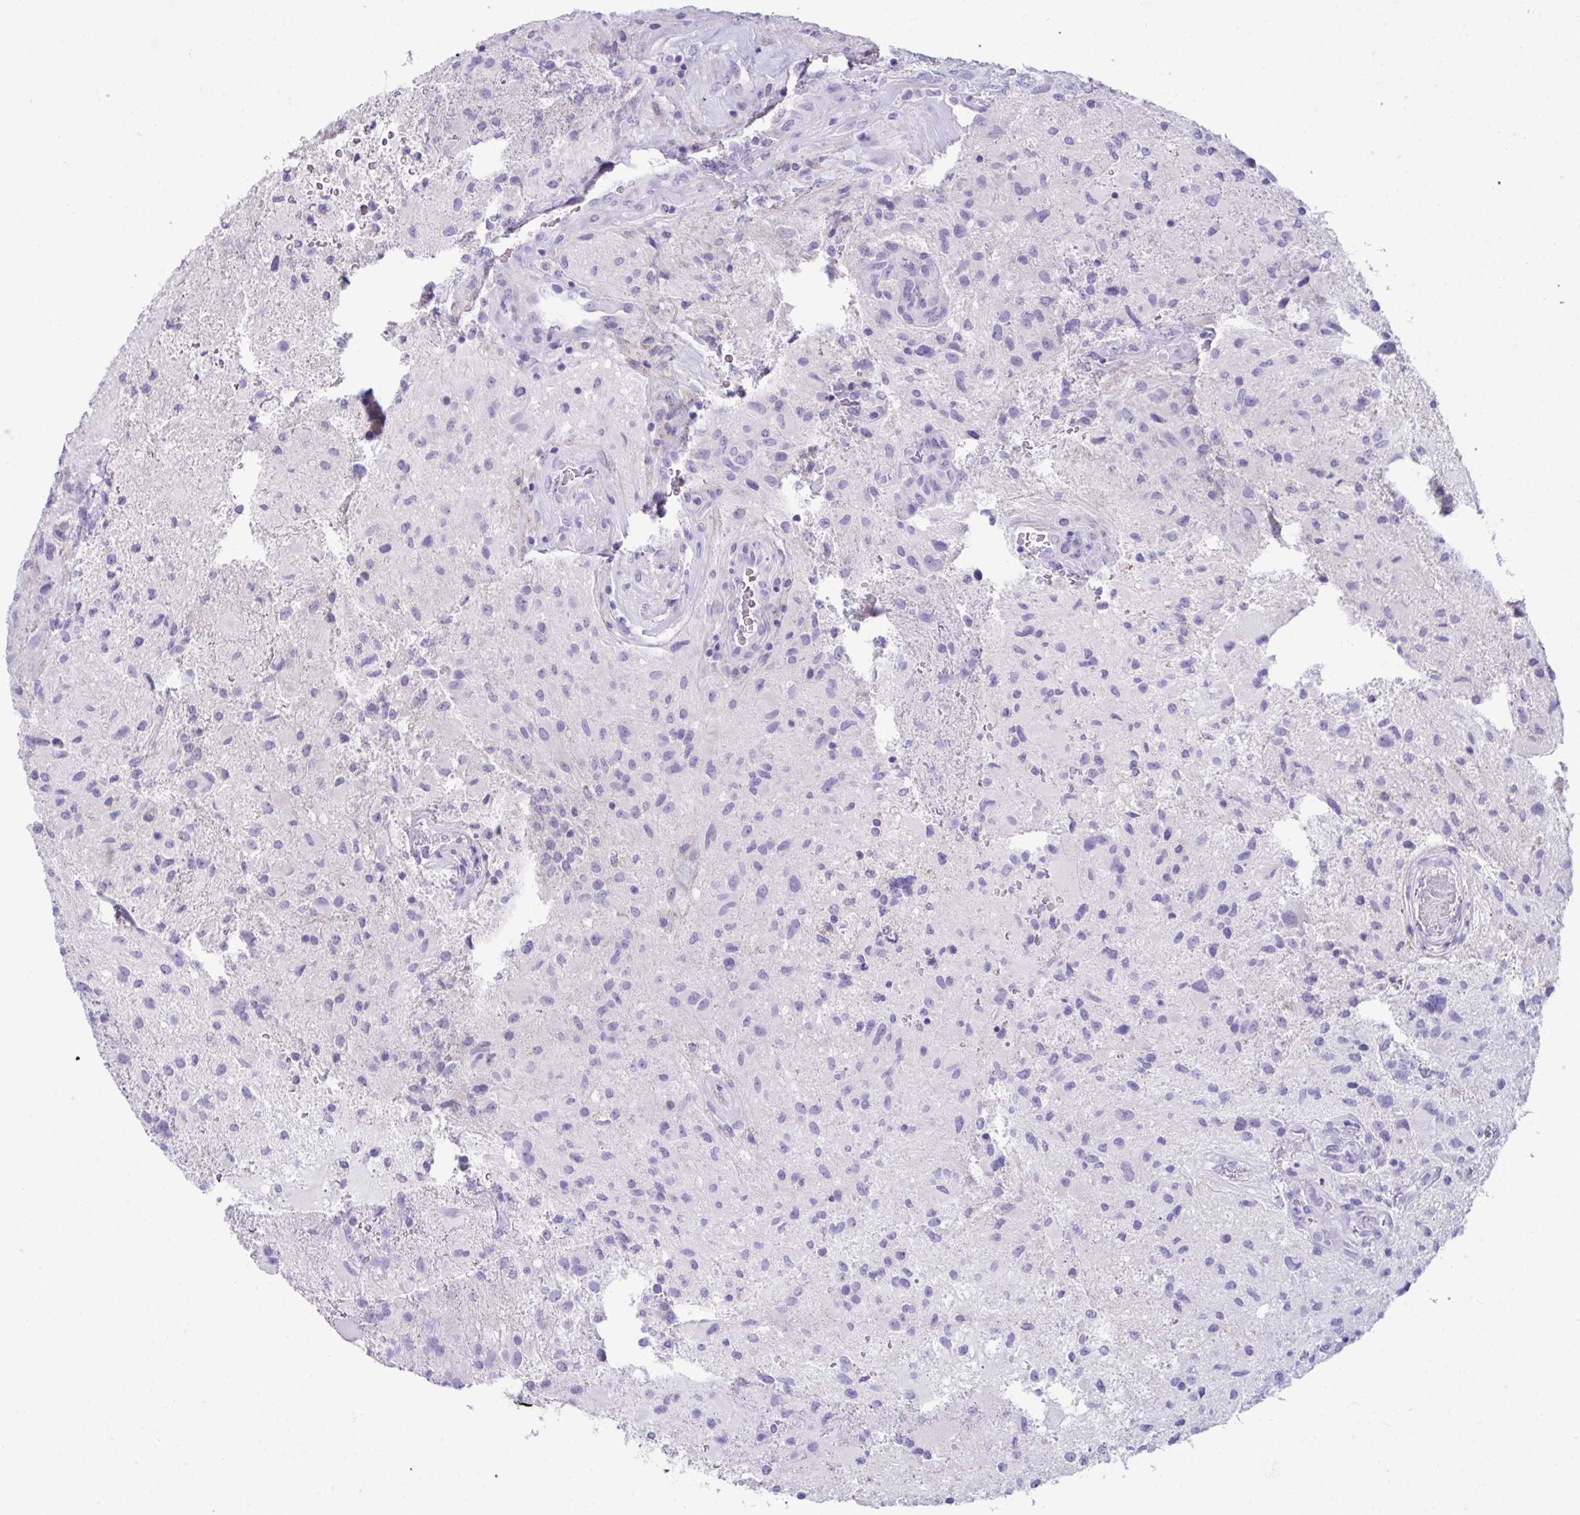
{"staining": {"intensity": "negative", "quantity": "none", "location": "none"}, "tissue": "glioma", "cell_type": "Tumor cells", "image_type": "cancer", "snomed": [{"axis": "morphology", "description": "Glioma, malignant, High grade"}, {"axis": "topography", "description": "Brain"}], "caption": "Photomicrograph shows no protein expression in tumor cells of malignant glioma (high-grade) tissue.", "gene": "PIGZ", "patient": {"sex": "male", "age": 53}}